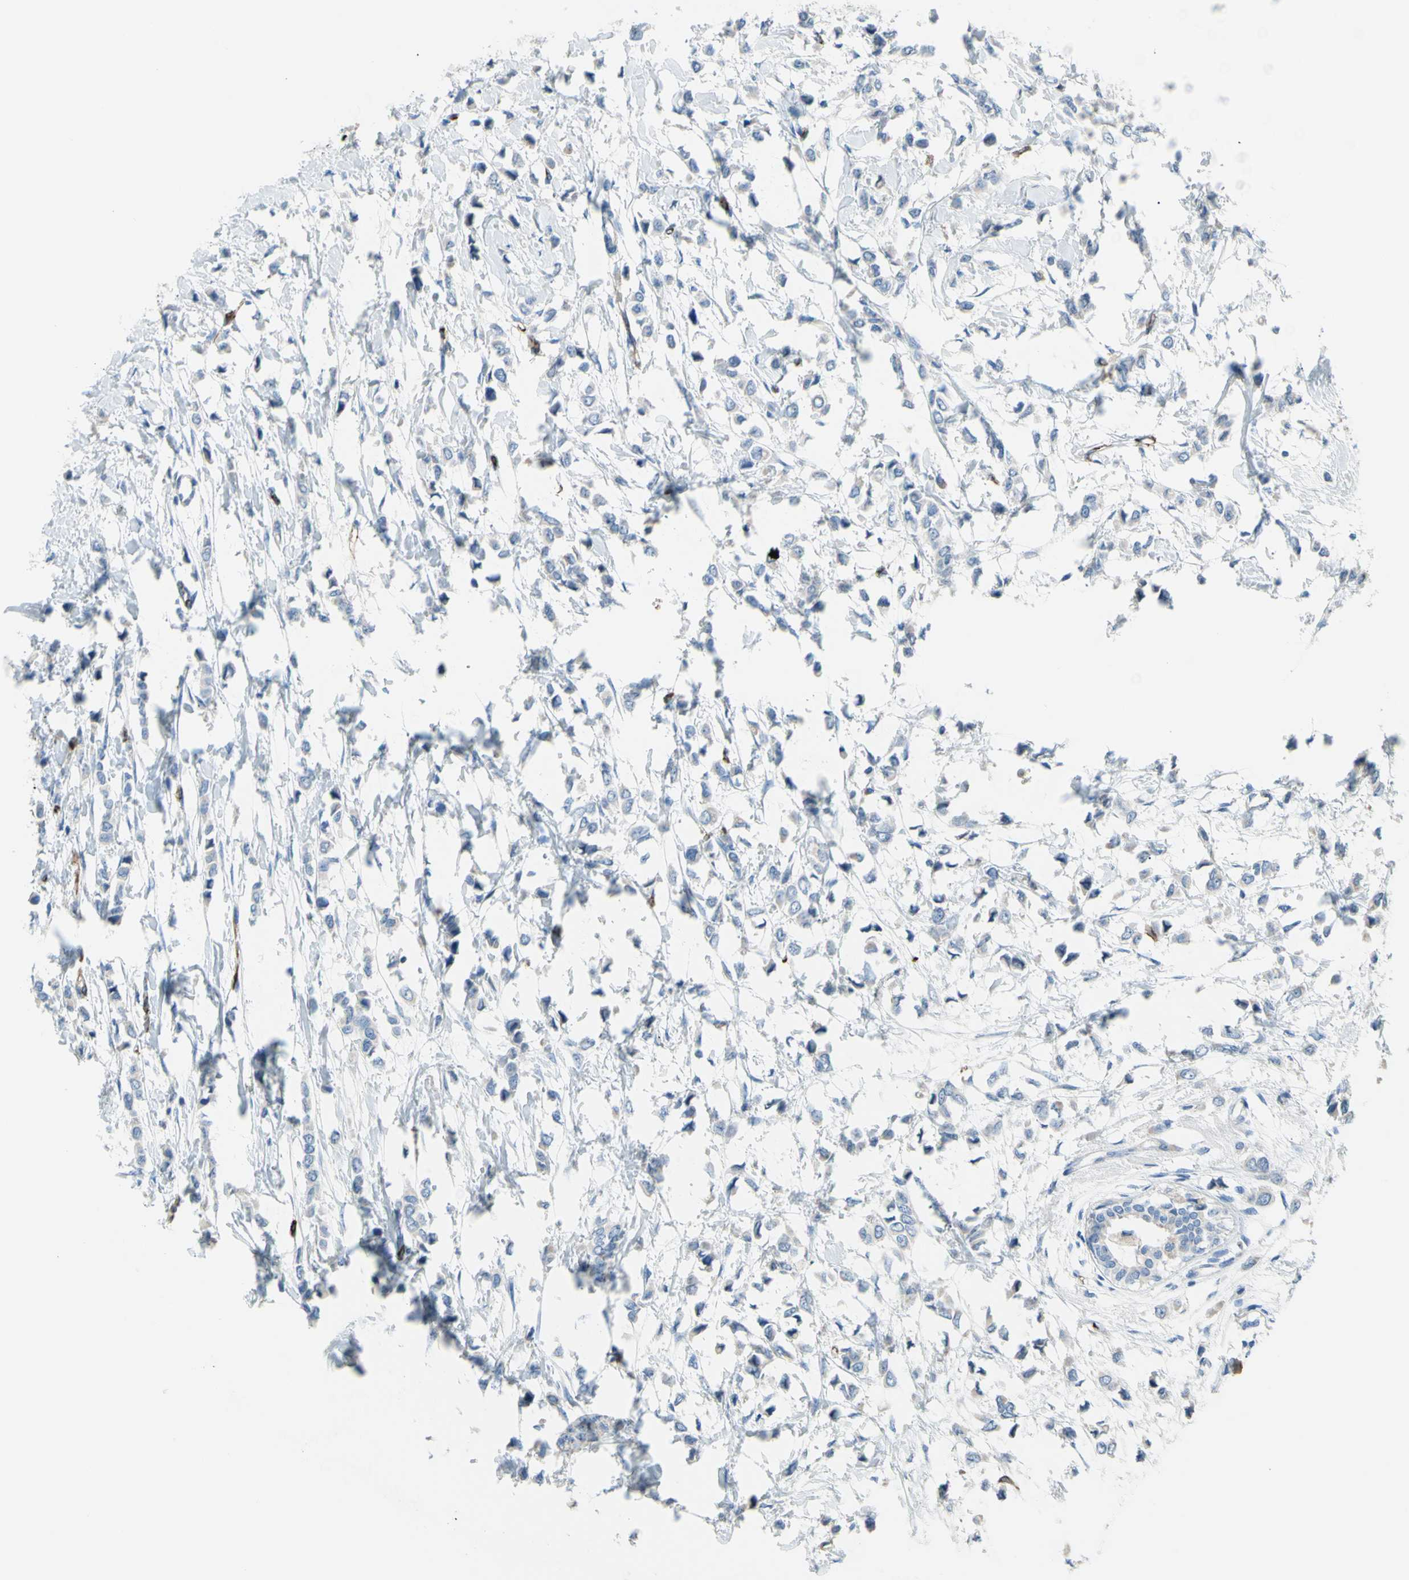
{"staining": {"intensity": "negative", "quantity": "none", "location": "none"}, "tissue": "breast cancer", "cell_type": "Tumor cells", "image_type": "cancer", "snomed": [{"axis": "morphology", "description": "Lobular carcinoma"}, {"axis": "topography", "description": "Breast"}], "caption": "High magnification brightfield microscopy of lobular carcinoma (breast) stained with DAB (3,3'-diaminobenzidine) (brown) and counterstained with hematoxylin (blue): tumor cells show no significant staining.", "gene": "PRRG2", "patient": {"sex": "female", "age": 51}}